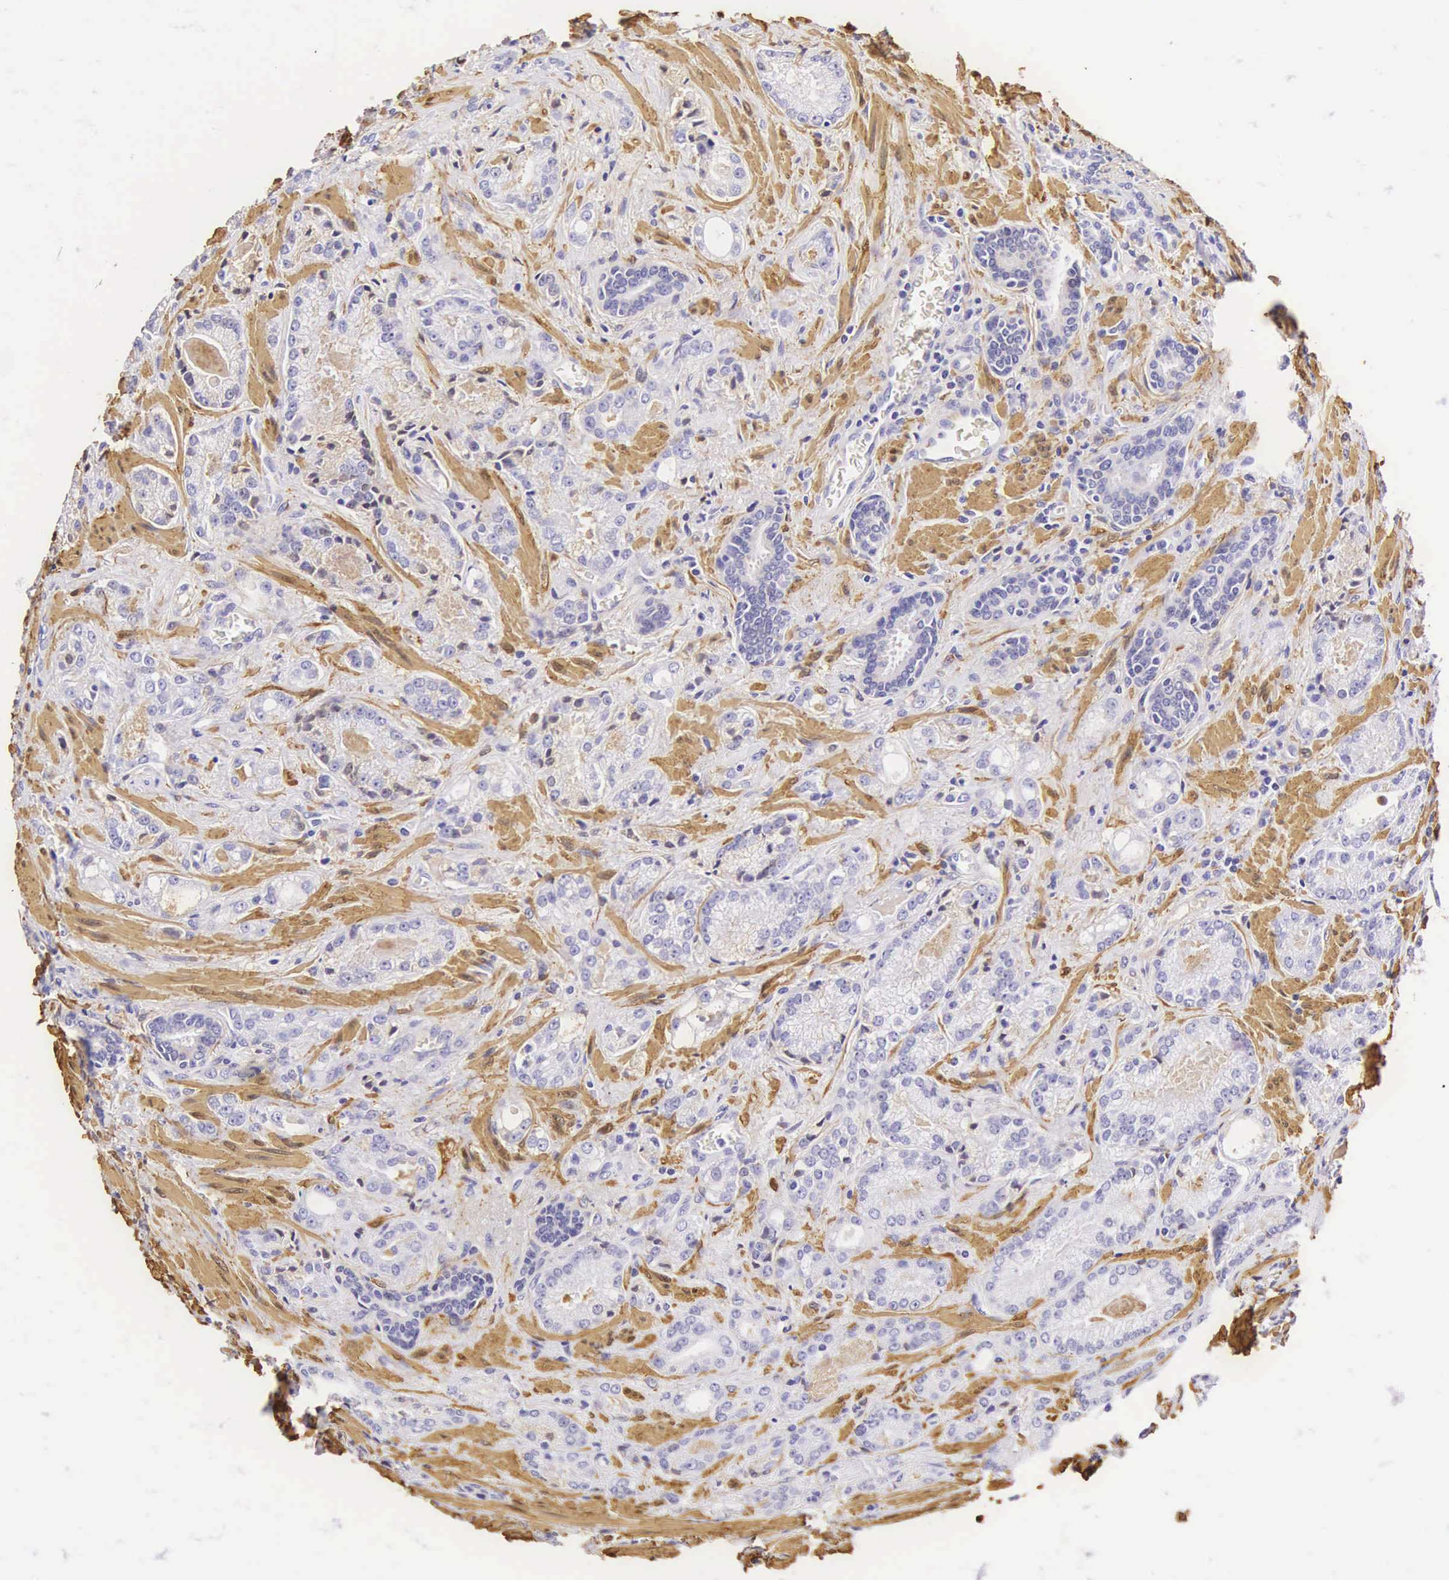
{"staining": {"intensity": "negative", "quantity": "none", "location": "none"}, "tissue": "prostate cancer", "cell_type": "Tumor cells", "image_type": "cancer", "snomed": [{"axis": "morphology", "description": "Adenocarcinoma, Medium grade"}, {"axis": "topography", "description": "Prostate"}], "caption": "High power microscopy image of an immunohistochemistry image of prostate adenocarcinoma (medium-grade), revealing no significant staining in tumor cells. Brightfield microscopy of IHC stained with DAB (3,3'-diaminobenzidine) (brown) and hematoxylin (blue), captured at high magnification.", "gene": "CNN1", "patient": {"sex": "male", "age": 68}}